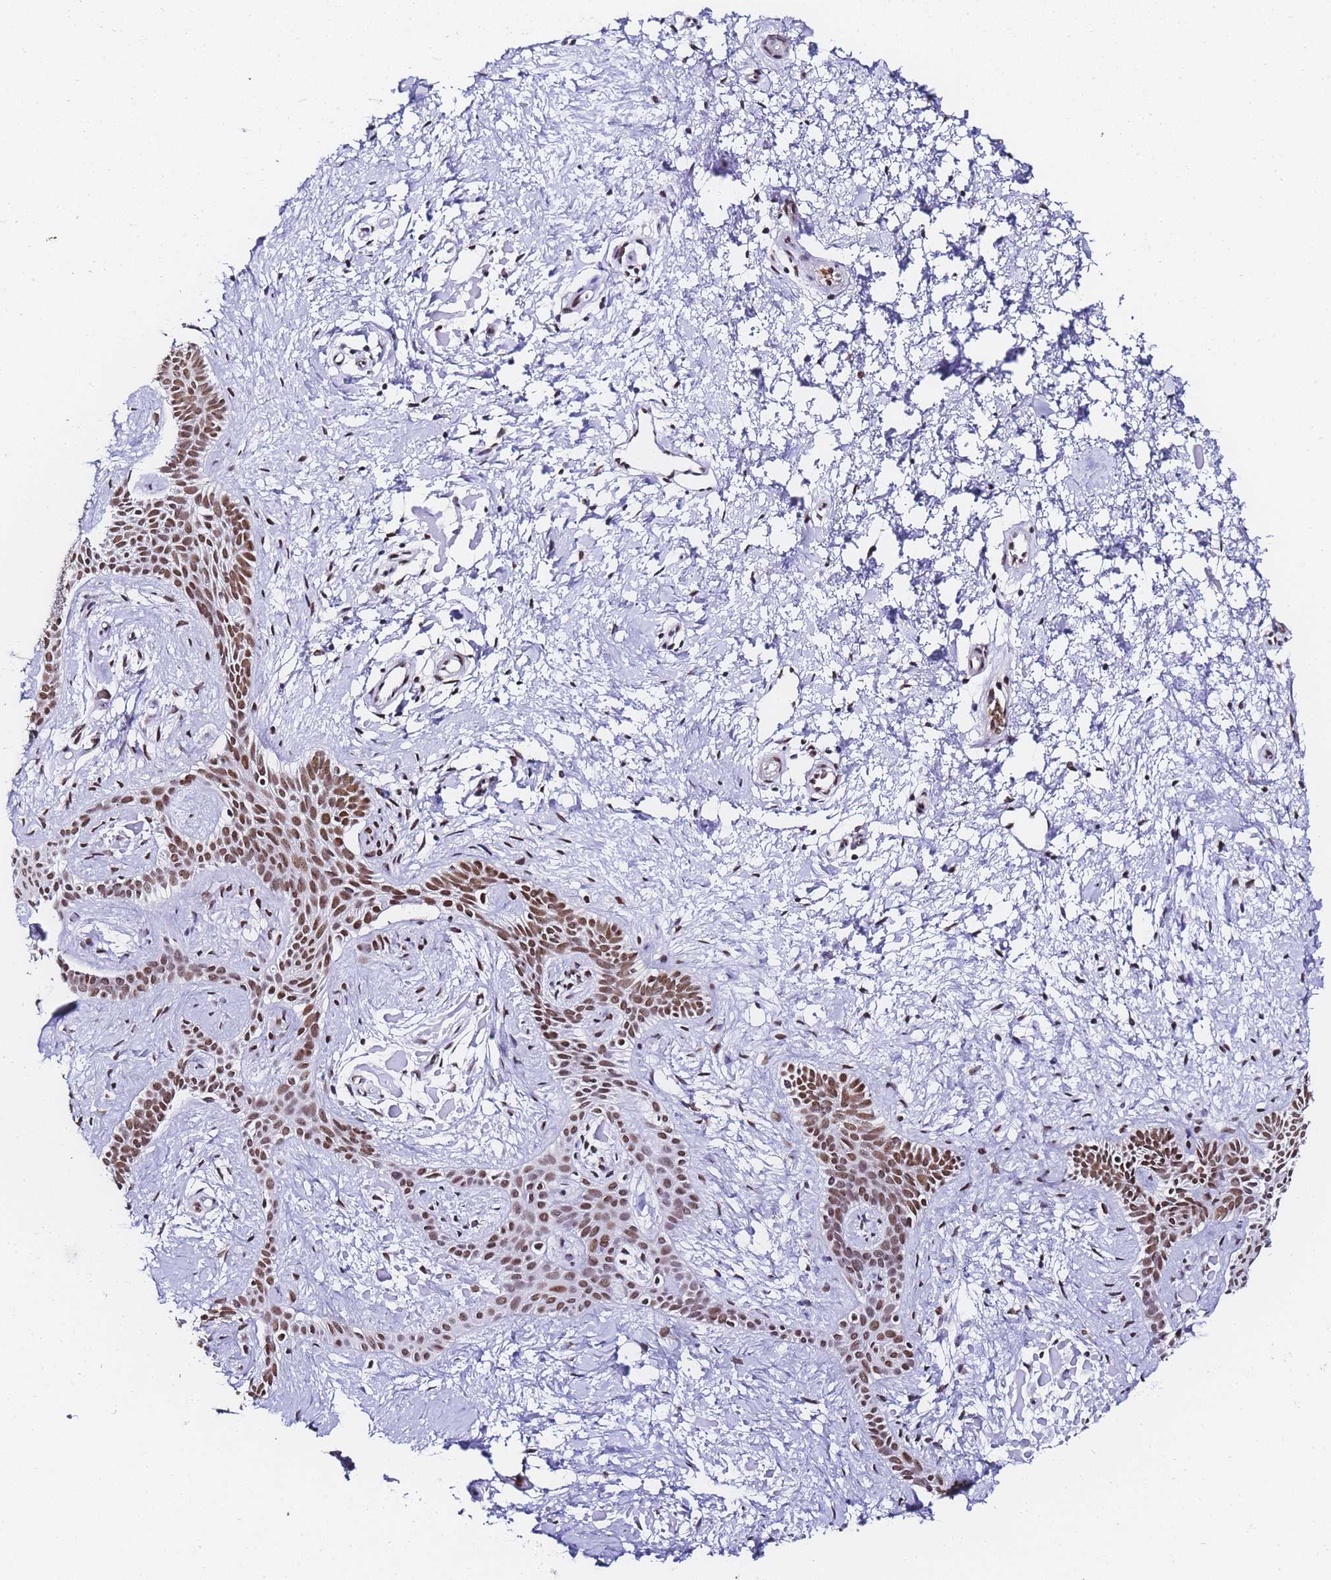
{"staining": {"intensity": "moderate", "quantity": ">75%", "location": "nuclear"}, "tissue": "skin cancer", "cell_type": "Tumor cells", "image_type": "cancer", "snomed": [{"axis": "morphology", "description": "Basal cell carcinoma"}, {"axis": "topography", "description": "Skin"}], "caption": "Skin cancer tissue displays moderate nuclear positivity in approximately >75% of tumor cells, visualized by immunohistochemistry.", "gene": "POLR1A", "patient": {"sex": "male", "age": 78}}